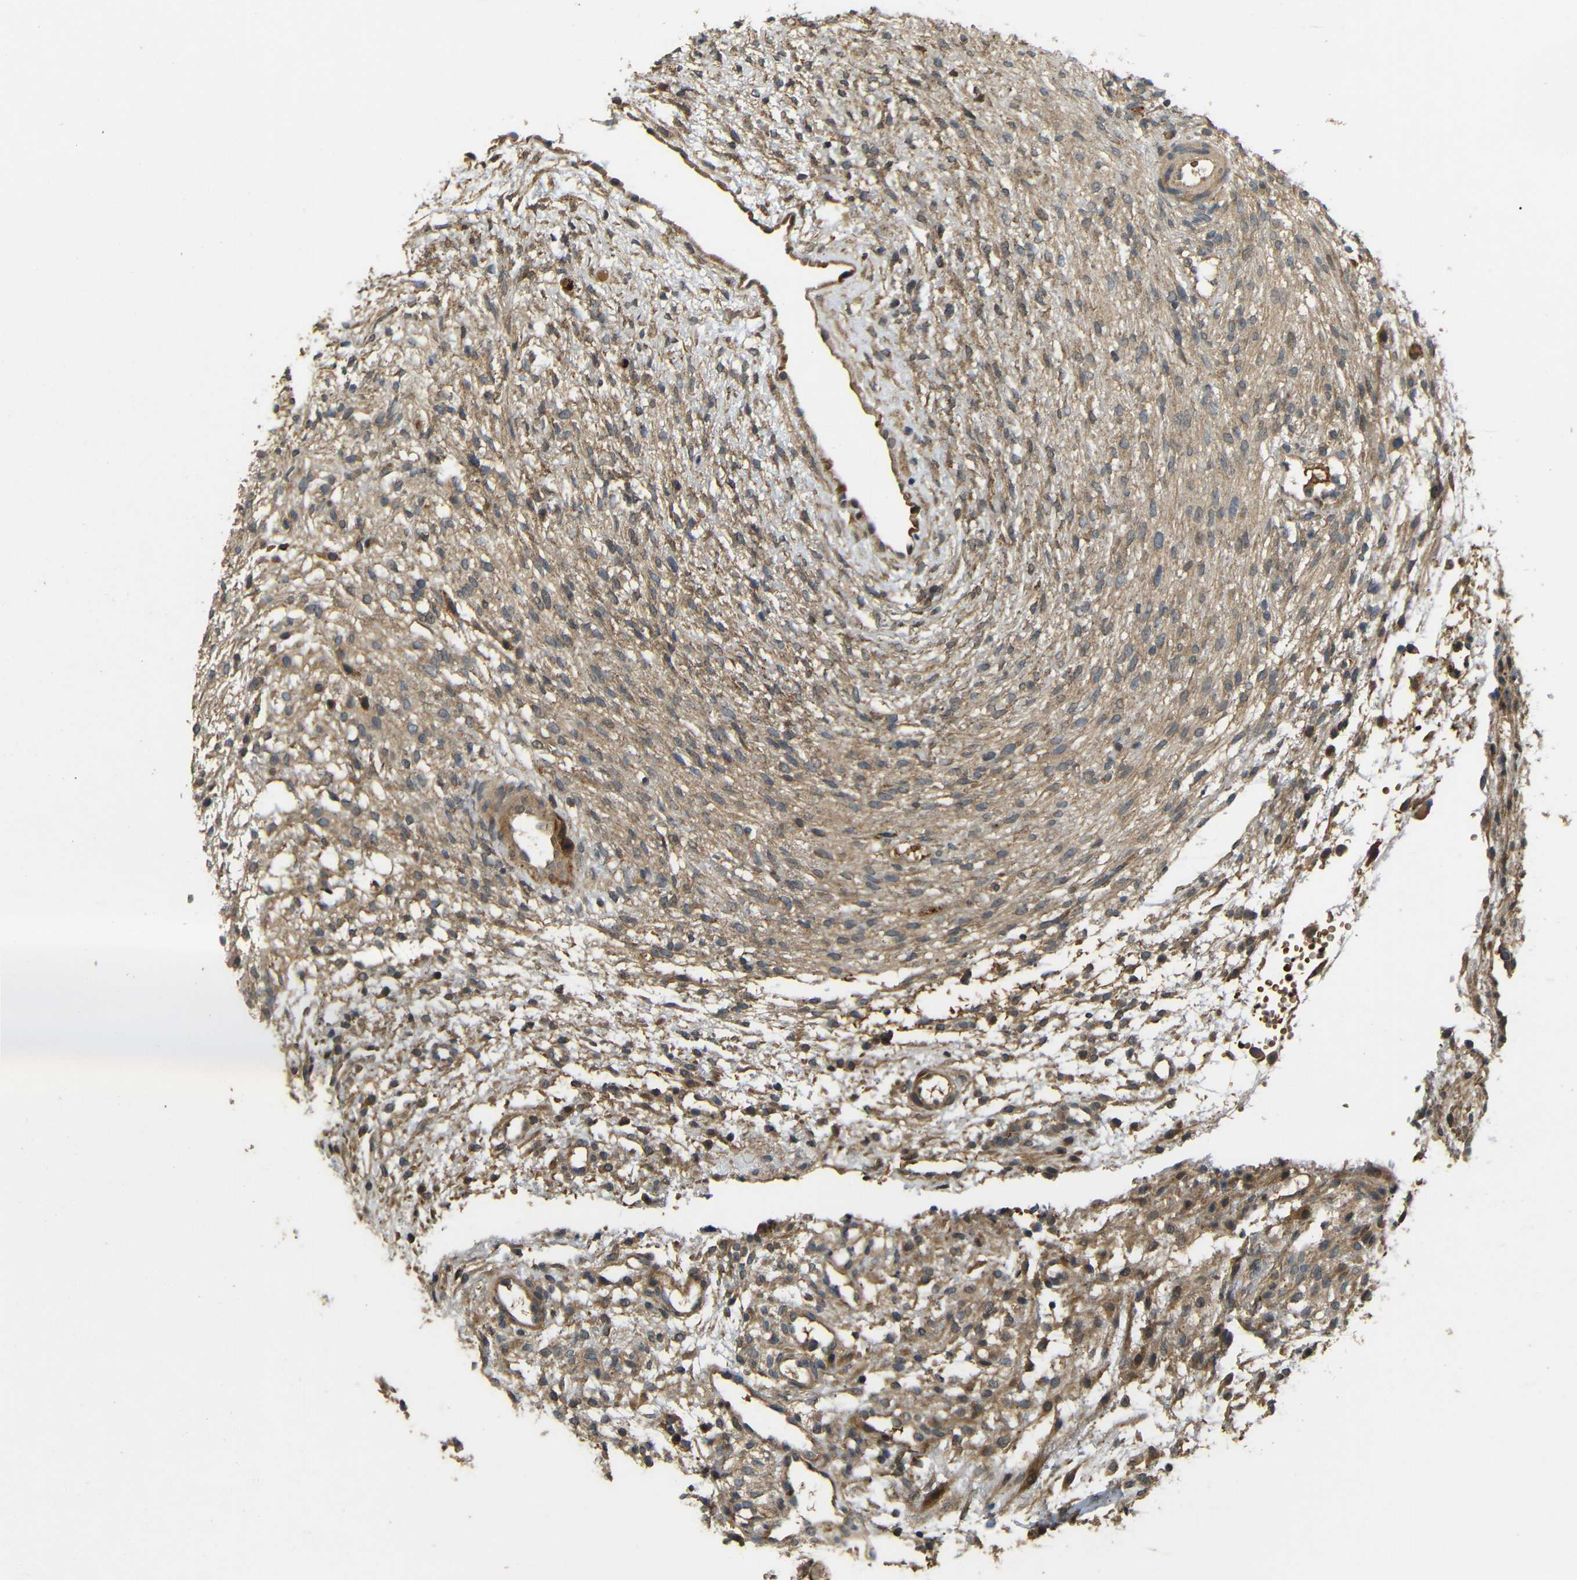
{"staining": {"intensity": "moderate", "quantity": "25%-75%", "location": "cytoplasmic/membranous"}, "tissue": "ovary", "cell_type": "Ovarian stroma cells", "image_type": "normal", "snomed": [{"axis": "morphology", "description": "Normal tissue, NOS"}, {"axis": "morphology", "description": "Cyst, NOS"}, {"axis": "topography", "description": "Ovary"}], "caption": "Immunohistochemical staining of normal human ovary exhibits moderate cytoplasmic/membranous protein expression in about 25%-75% of ovarian stroma cells.", "gene": "EPHB2", "patient": {"sex": "female", "age": 18}}